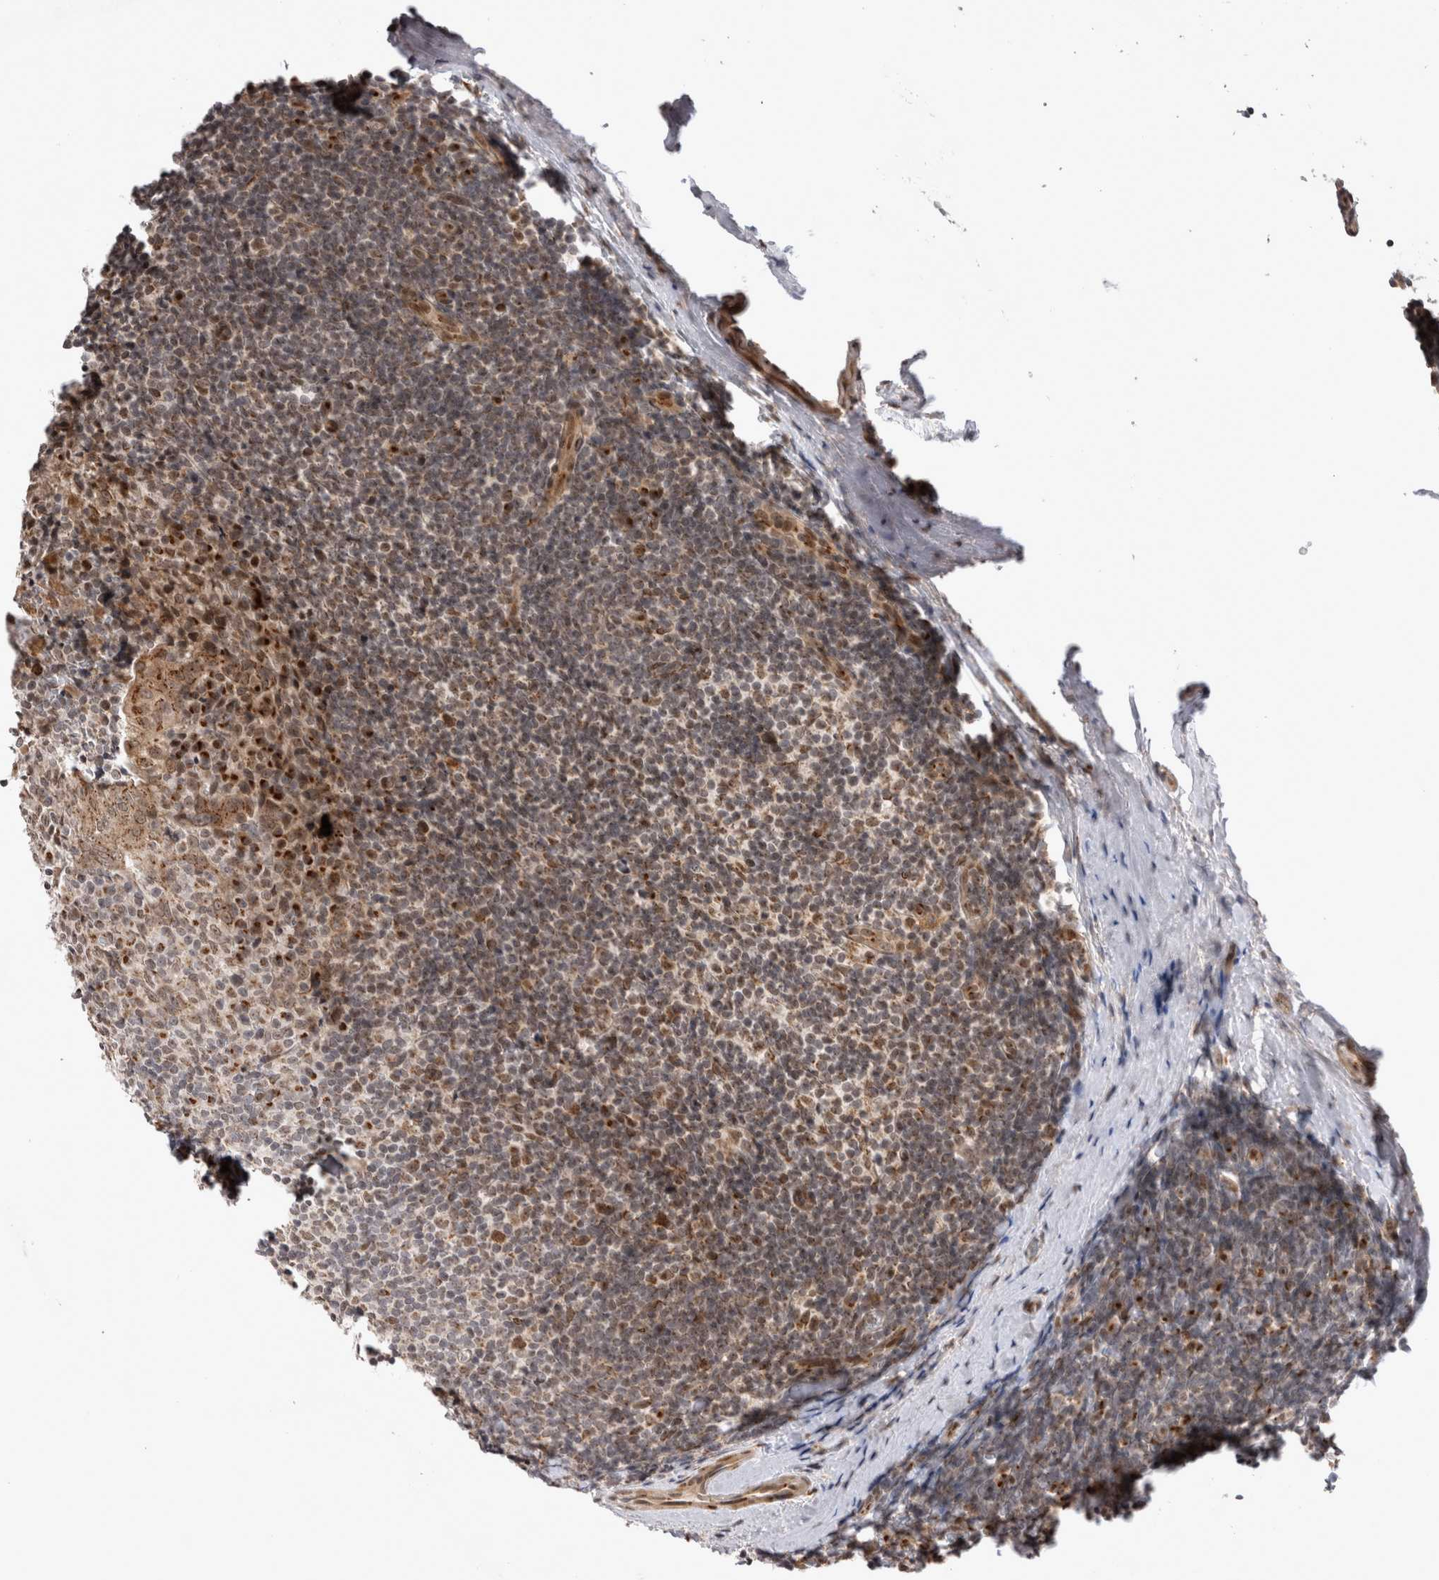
{"staining": {"intensity": "moderate", "quantity": "25%-75%", "location": "nuclear"}, "tissue": "tonsil", "cell_type": "Germinal center cells", "image_type": "normal", "snomed": [{"axis": "morphology", "description": "Normal tissue, NOS"}, {"axis": "topography", "description": "Tonsil"}], "caption": "Protein staining displays moderate nuclear expression in about 25%-75% of germinal center cells in benign tonsil.", "gene": "TMEM65", "patient": {"sex": "male", "age": 37}}